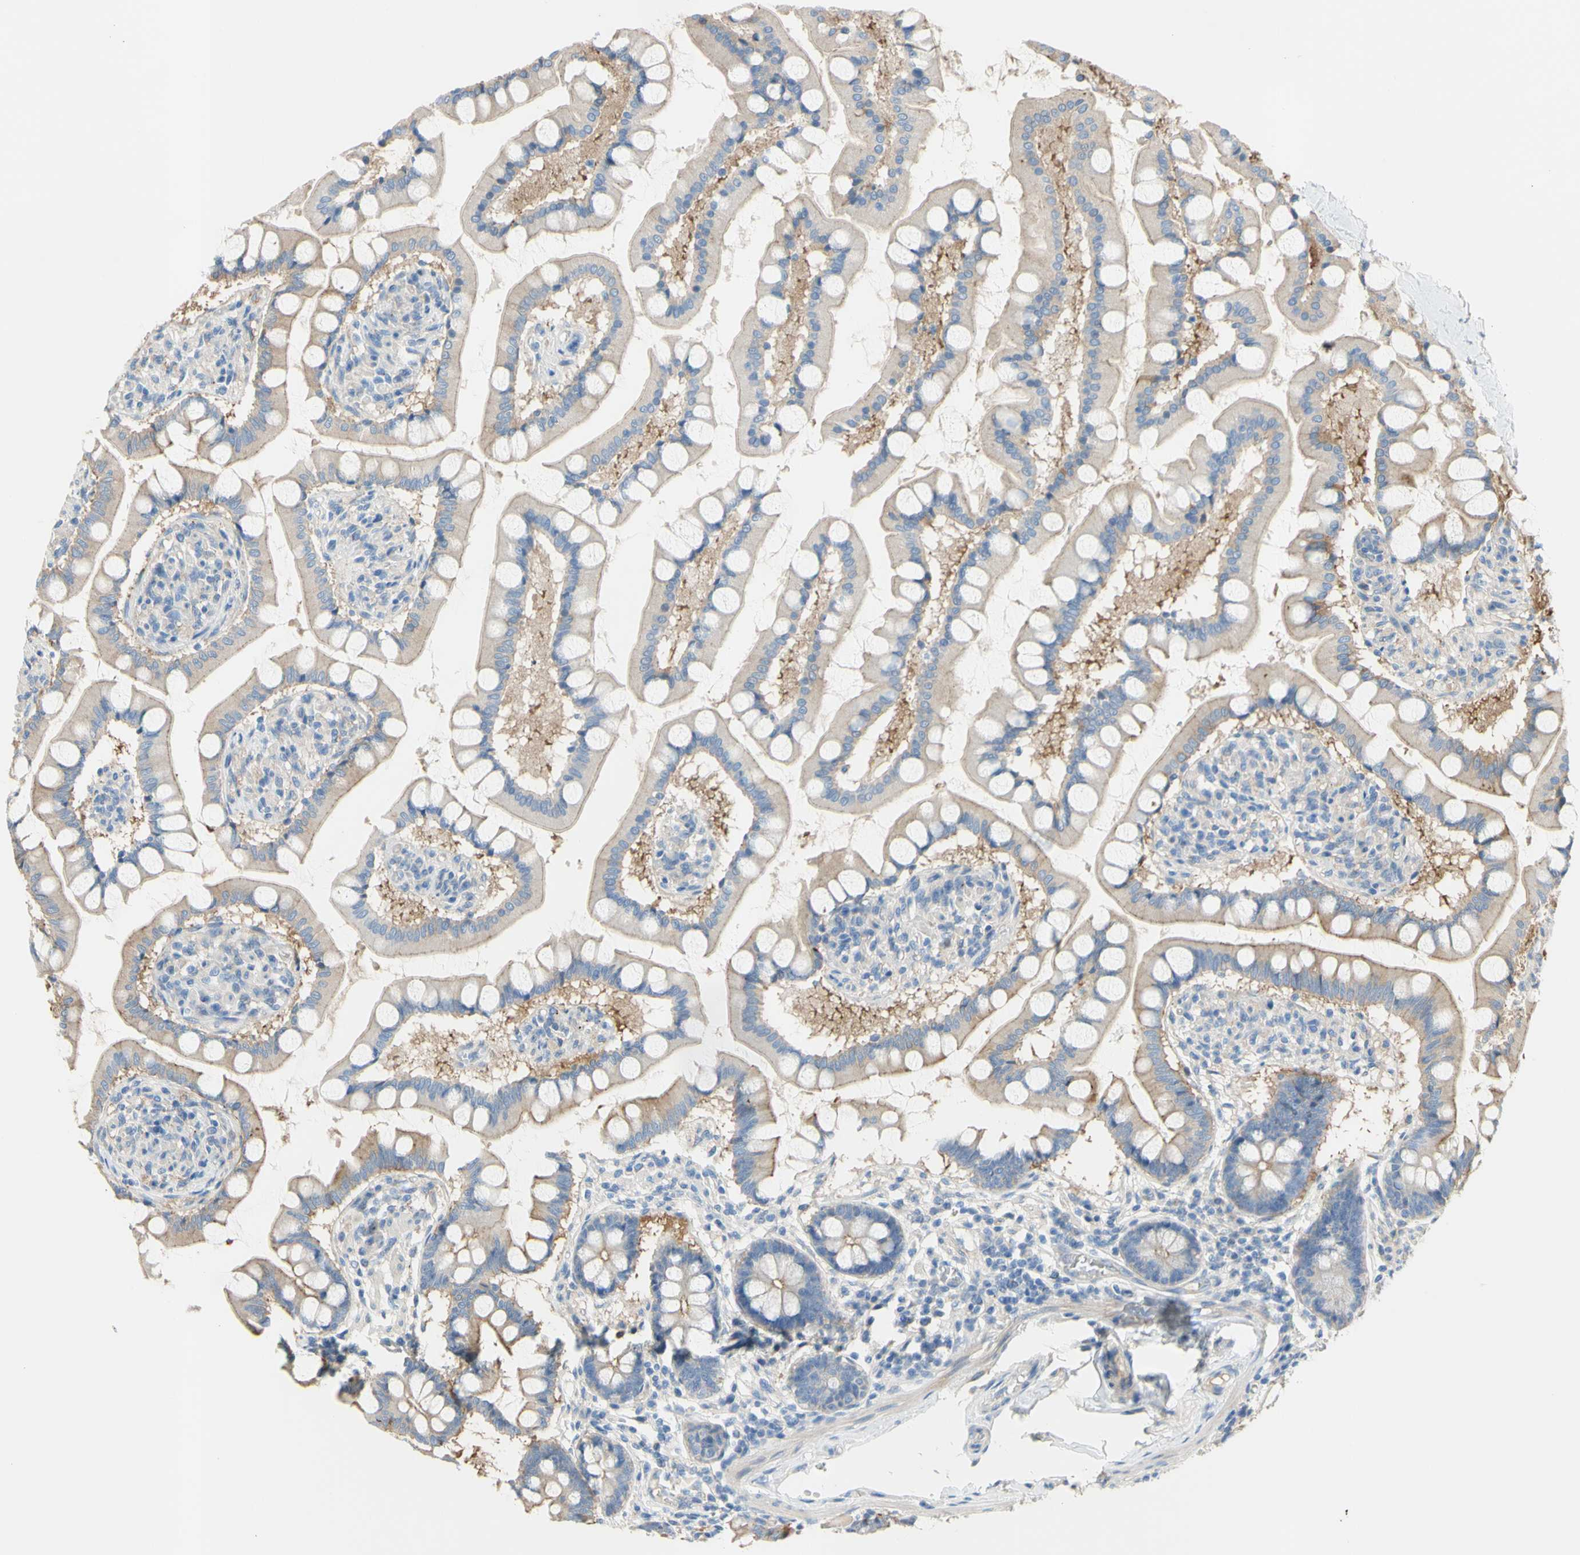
{"staining": {"intensity": "weak", "quantity": "<25%", "location": "cytoplasmic/membranous"}, "tissue": "small intestine", "cell_type": "Glandular cells", "image_type": "normal", "snomed": [{"axis": "morphology", "description": "Normal tissue, NOS"}, {"axis": "topography", "description": "Small intestine"}], "caption": "Immunohistochemistry image of benign small intestine: human small intestine stained with DAB shows no significant protein staining in glandular cells. Brightfield microscopy of IHC stained with DAB (3,3'-diaminobenzidine) (brown) and hematoxylin (blue), captured at high magnification.", "gene": "TMEM59L", "patient": {"sex": "male", "age": 41}}